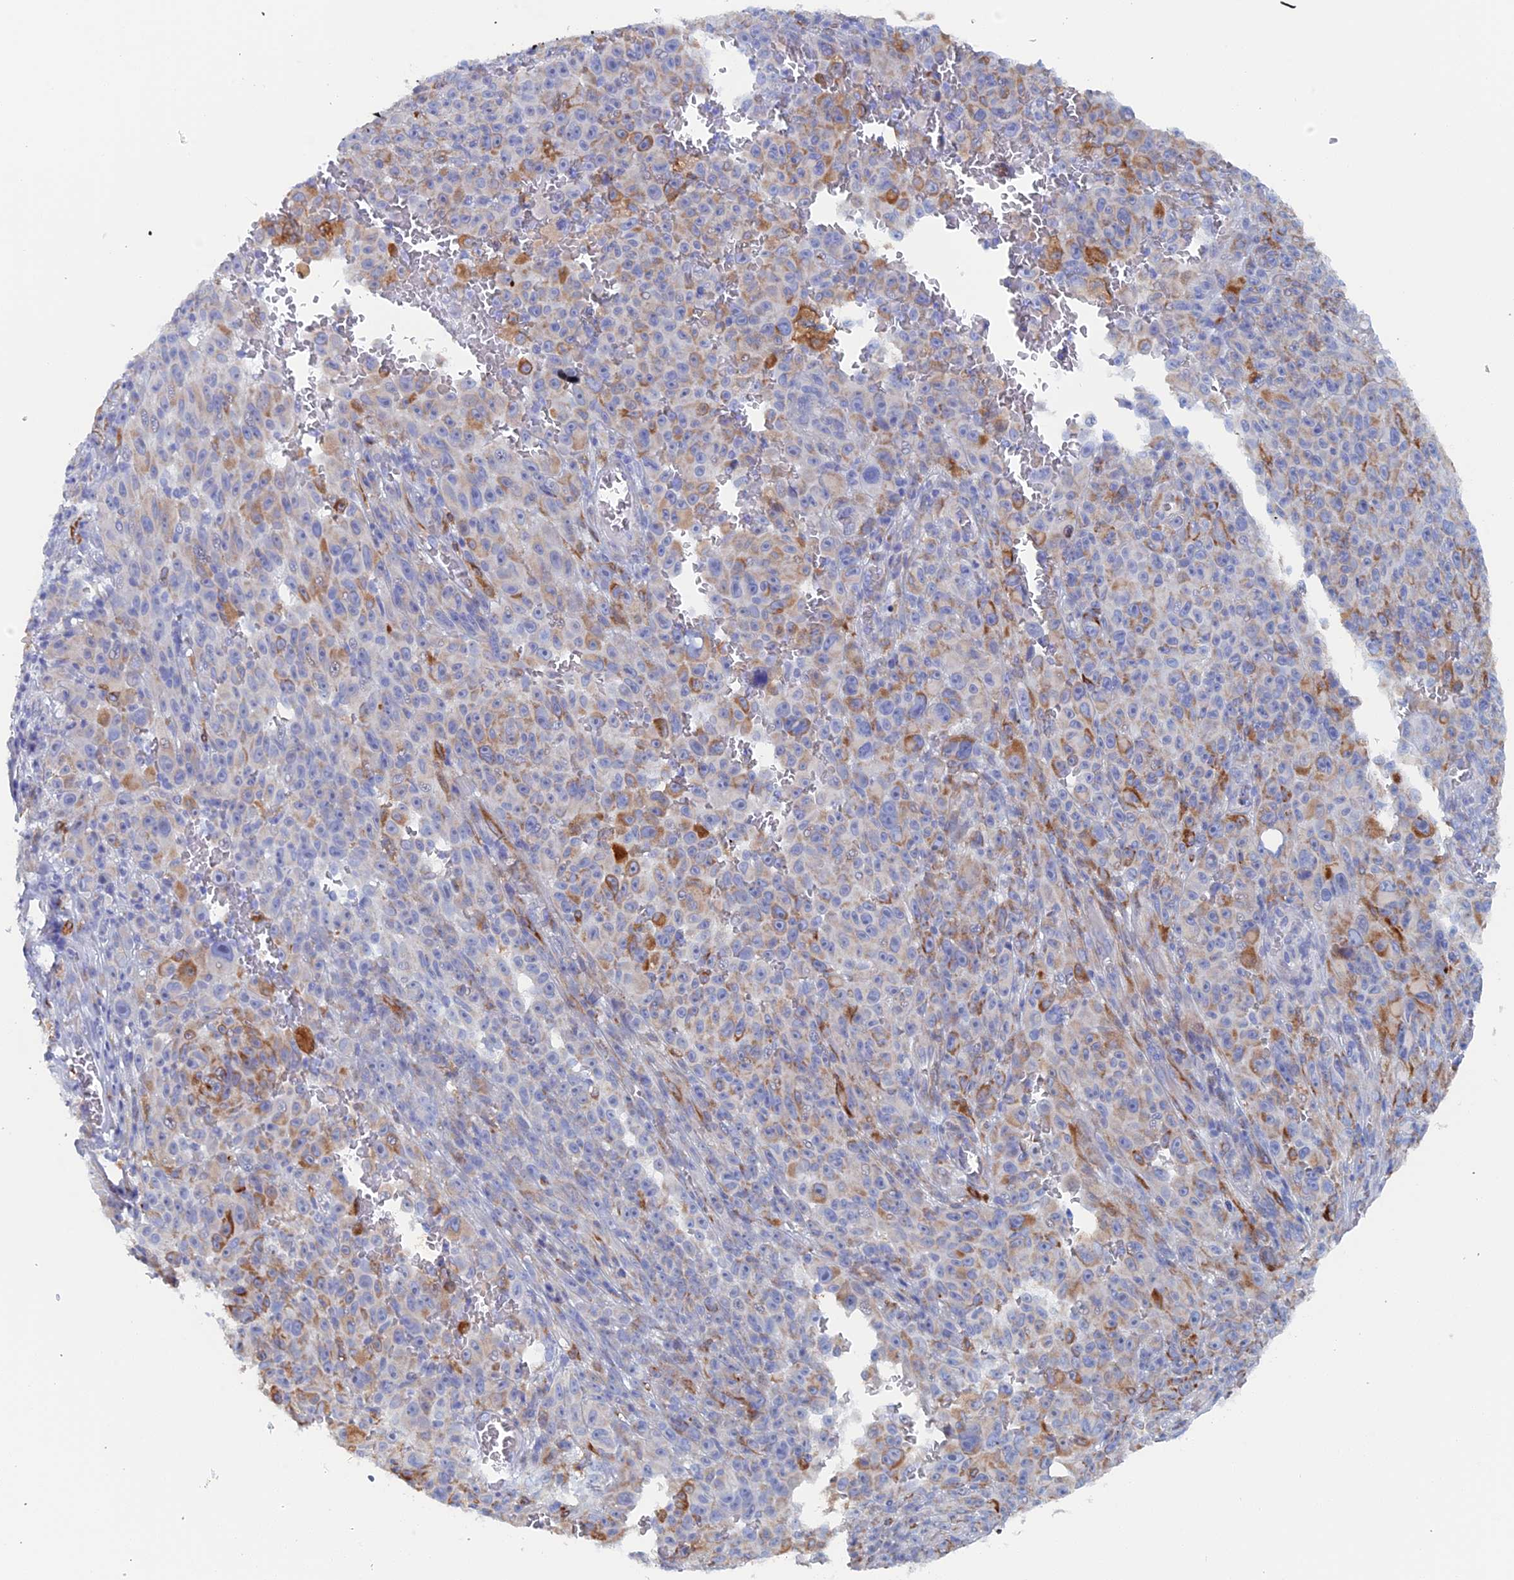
{"staining": {"intensity": "moderate", "quantity": "<25%", "location": "cytoplasmic/membranous"}, "tissue": "melanoma", "cell_type": "Tumor cells", "image_type": "cancer", "snomed": [{"axis": "morphology", "description": "Malignant melanoma, NOS"}, {"axis": "topography", "description": "Skin"}], "caption": "This photomicrograph shows immunohistochemistry (IHC) staining of melanoma, with low moderate cytoplasmic/membranous positivity in approximately <25% of tumor cells.", "gene": "COG7", "patient": {"sex": "female", "age": 82}}